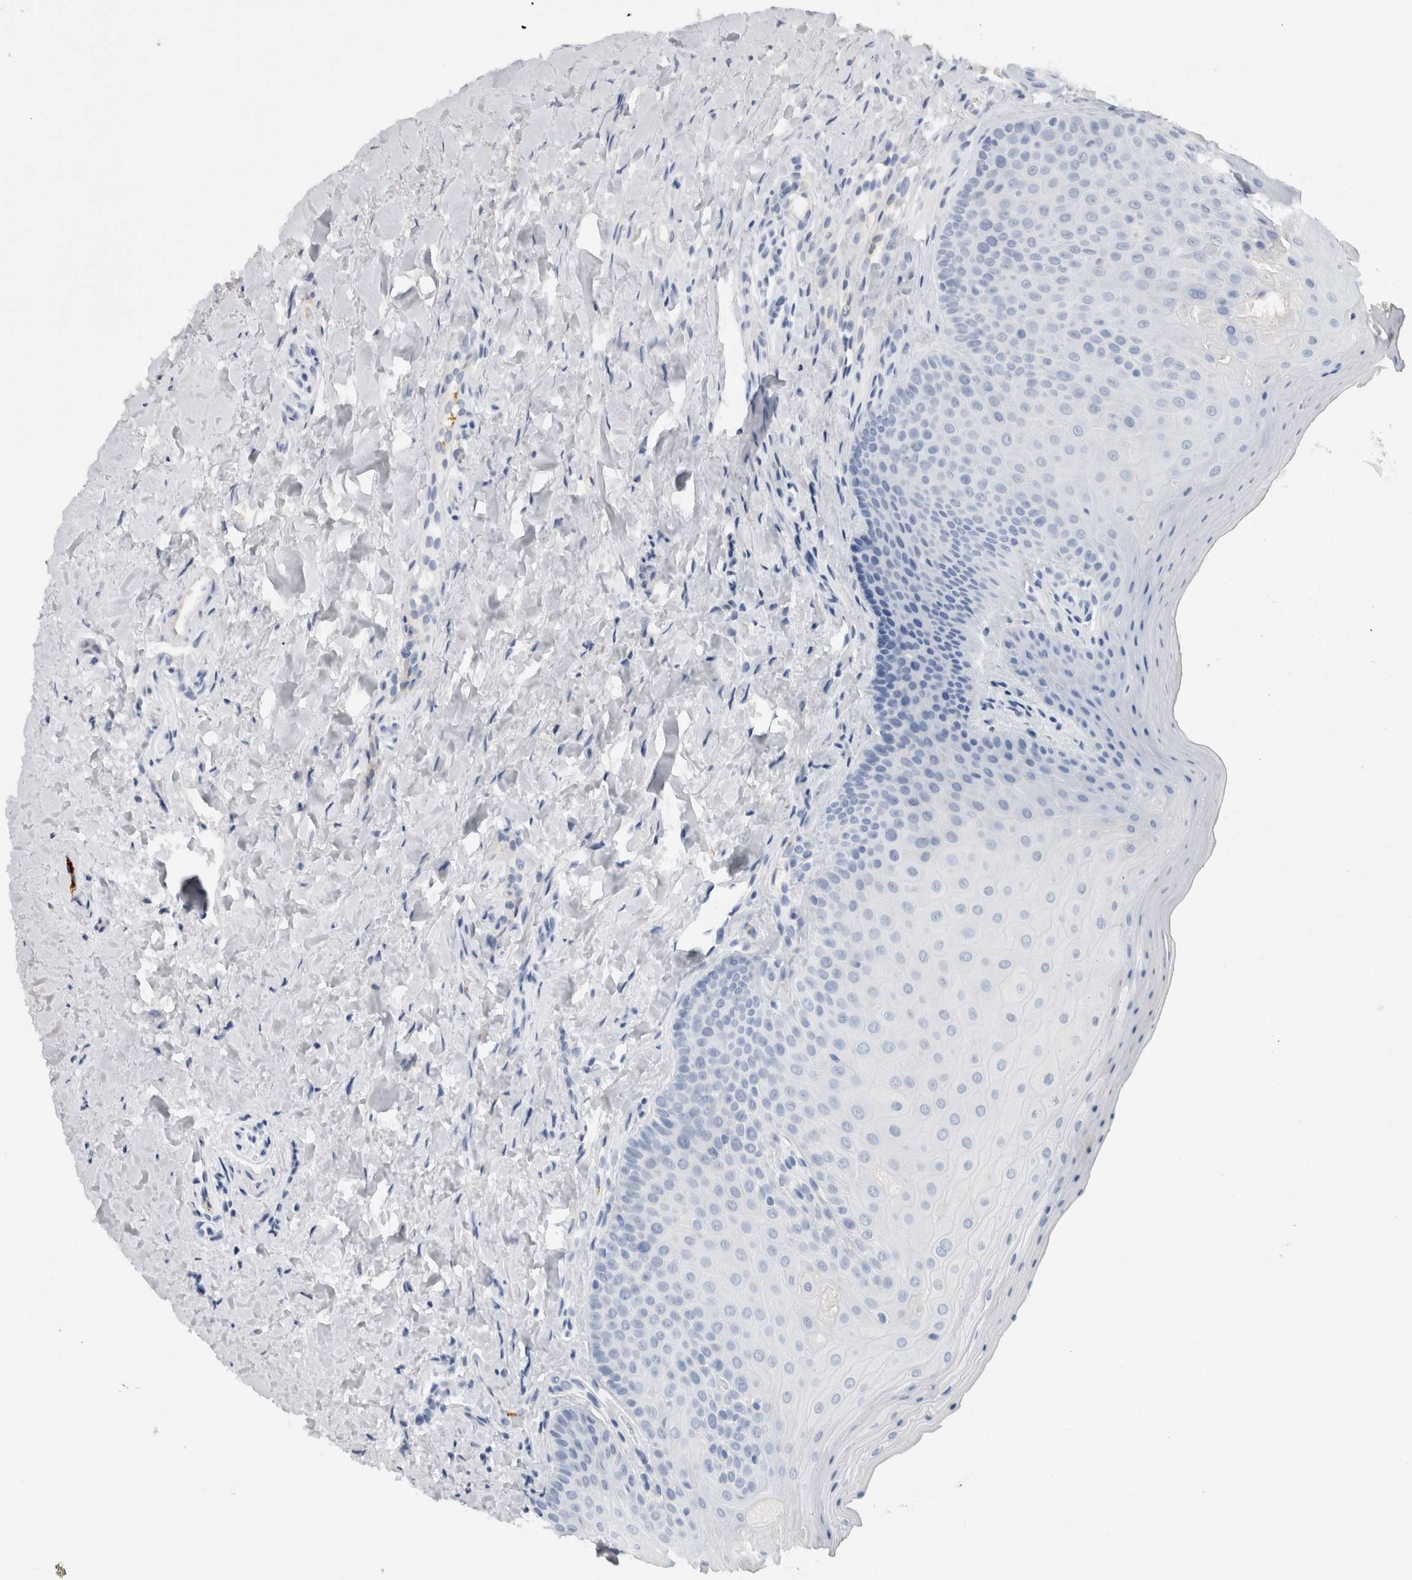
{"staining": {"intensity": "negative", "quantity": "none", "location": "none"}, "tissue": "oral mucosa", "cell_type": "Squamous epithelial cells", "image_type": "normal", "snomed": [{"axis": "morphology", "description": "Normal tissue, NOS"}, {"axis": "topography", "description": "Oral tissue"}], "caption": "Immunohistochemistry (IHC) image of normal human oral mucosa stained for a protein (brown), which reveals no positivity in squamous epithelial cells.", "gene": "CD36", "patient": {"sex": "female", "age": 31}}